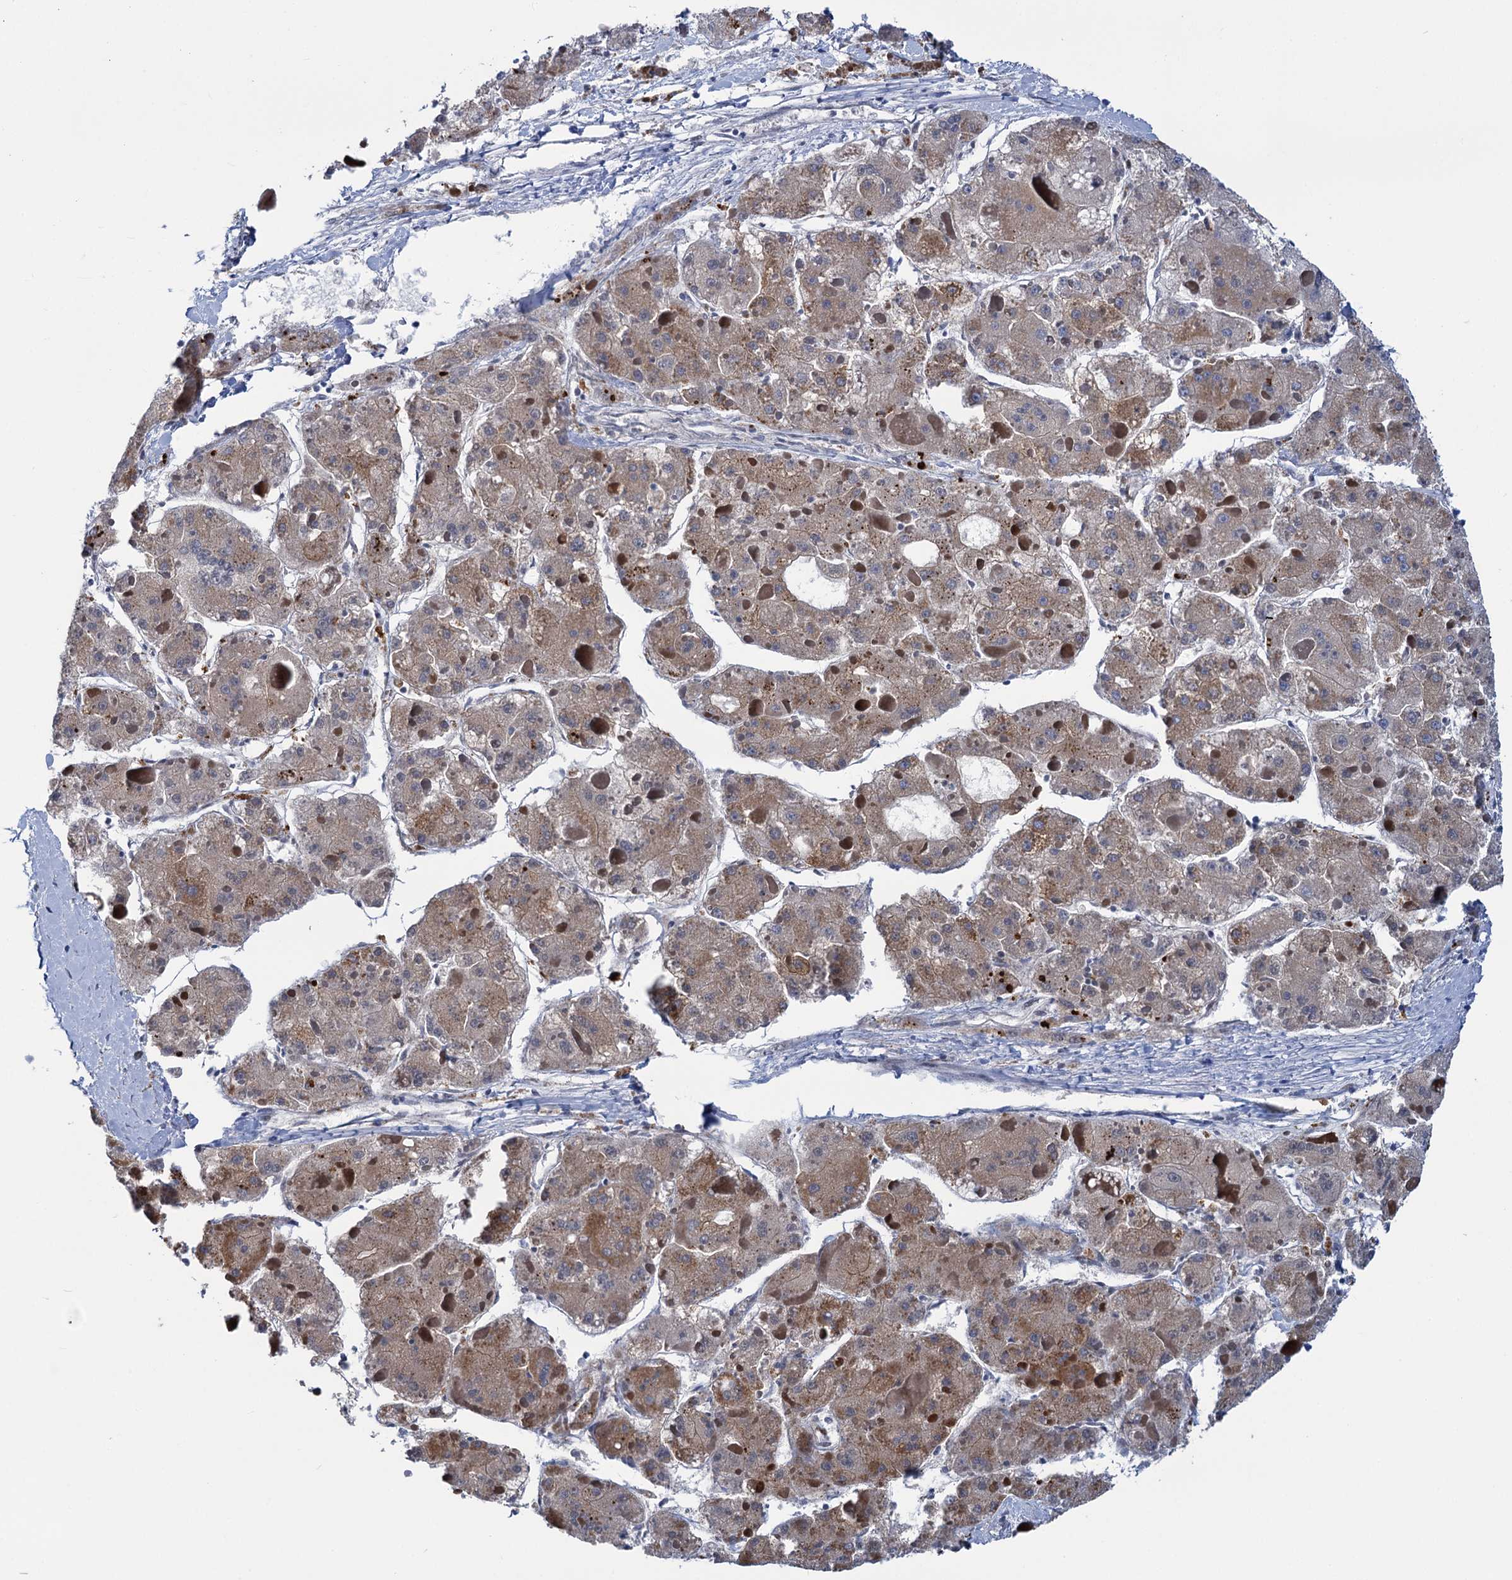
{"staining": {"intensity": "weak", "quantity": ">75%", "location": "cytoplasmic/membranous"}, "tissue": "liver cancer", "cell_type": "Tumor cells", "image_type": "cancer", "snomed": [{"axis": "morphology", "description": "Carcinoma, Hepatocellular, NOS"}, {"axis": "topography", "description": "Liver"}], "caption": "Weak cytoplasmic/membranous staining is present in approximately >75% of tumor cells in liver cancer.", "gene": "ZNRD2", "patient": {"sex": "female", "age": 73}}